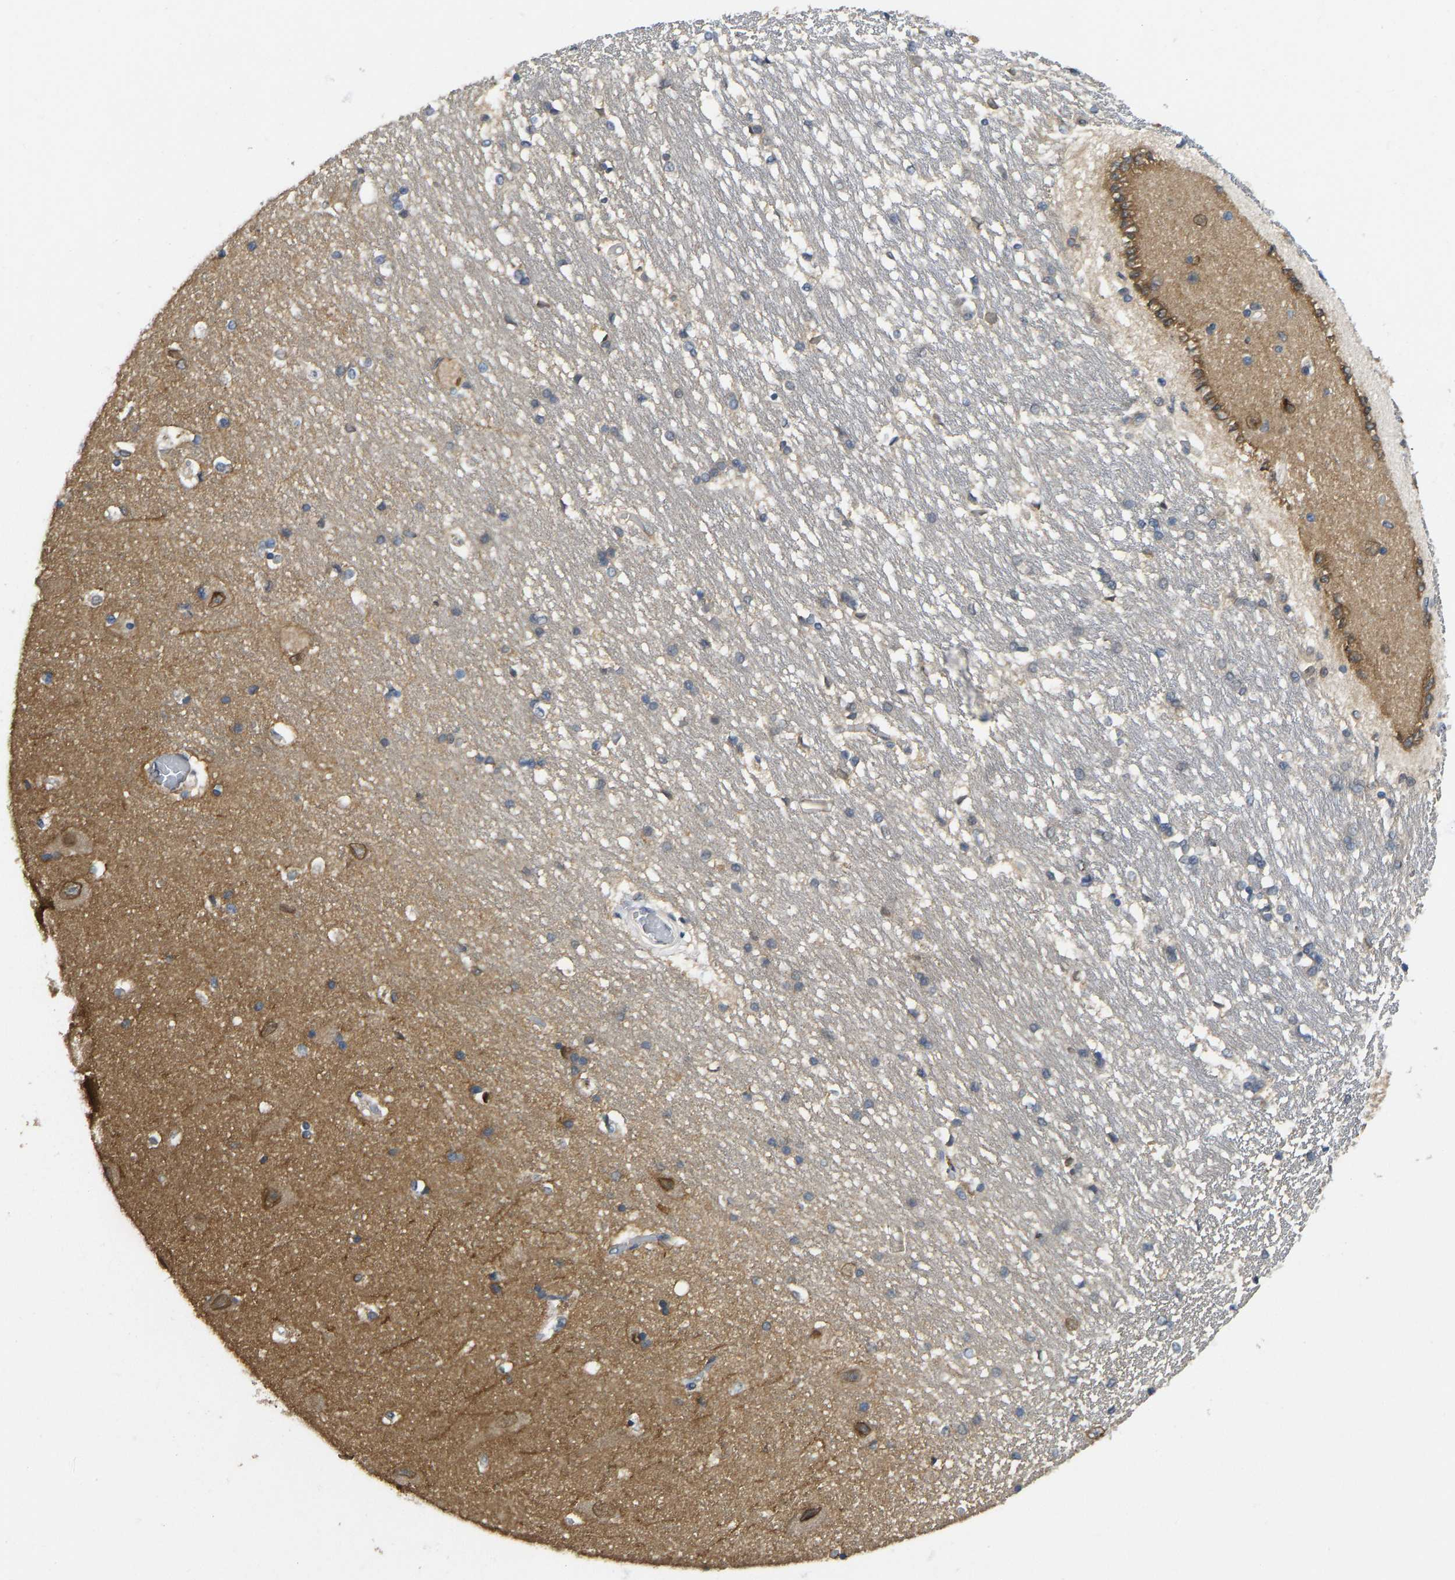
{"staining": {"intensity": "moderate", "quantity": "<25%", "location": "cytoplasmic/membranous"}, "tissue": "hippocampus", "cell_type": "Glial cells", "image_type": "normal", "snomed": [{"axis": "morphology", "description": "Normal tissue, NOS"}, {"axis": "topography", "description": "Hippocampus"}], "caption": "DAB (3,3'-diaminobenzidine) immunohistochemical staining of normal human hippocampus reveals moderate cytoplasmic/membranous protein staining in about <25% of glial cells.", "gene": "NDRG3", "patient": {"sex": "male", "age": 45}}